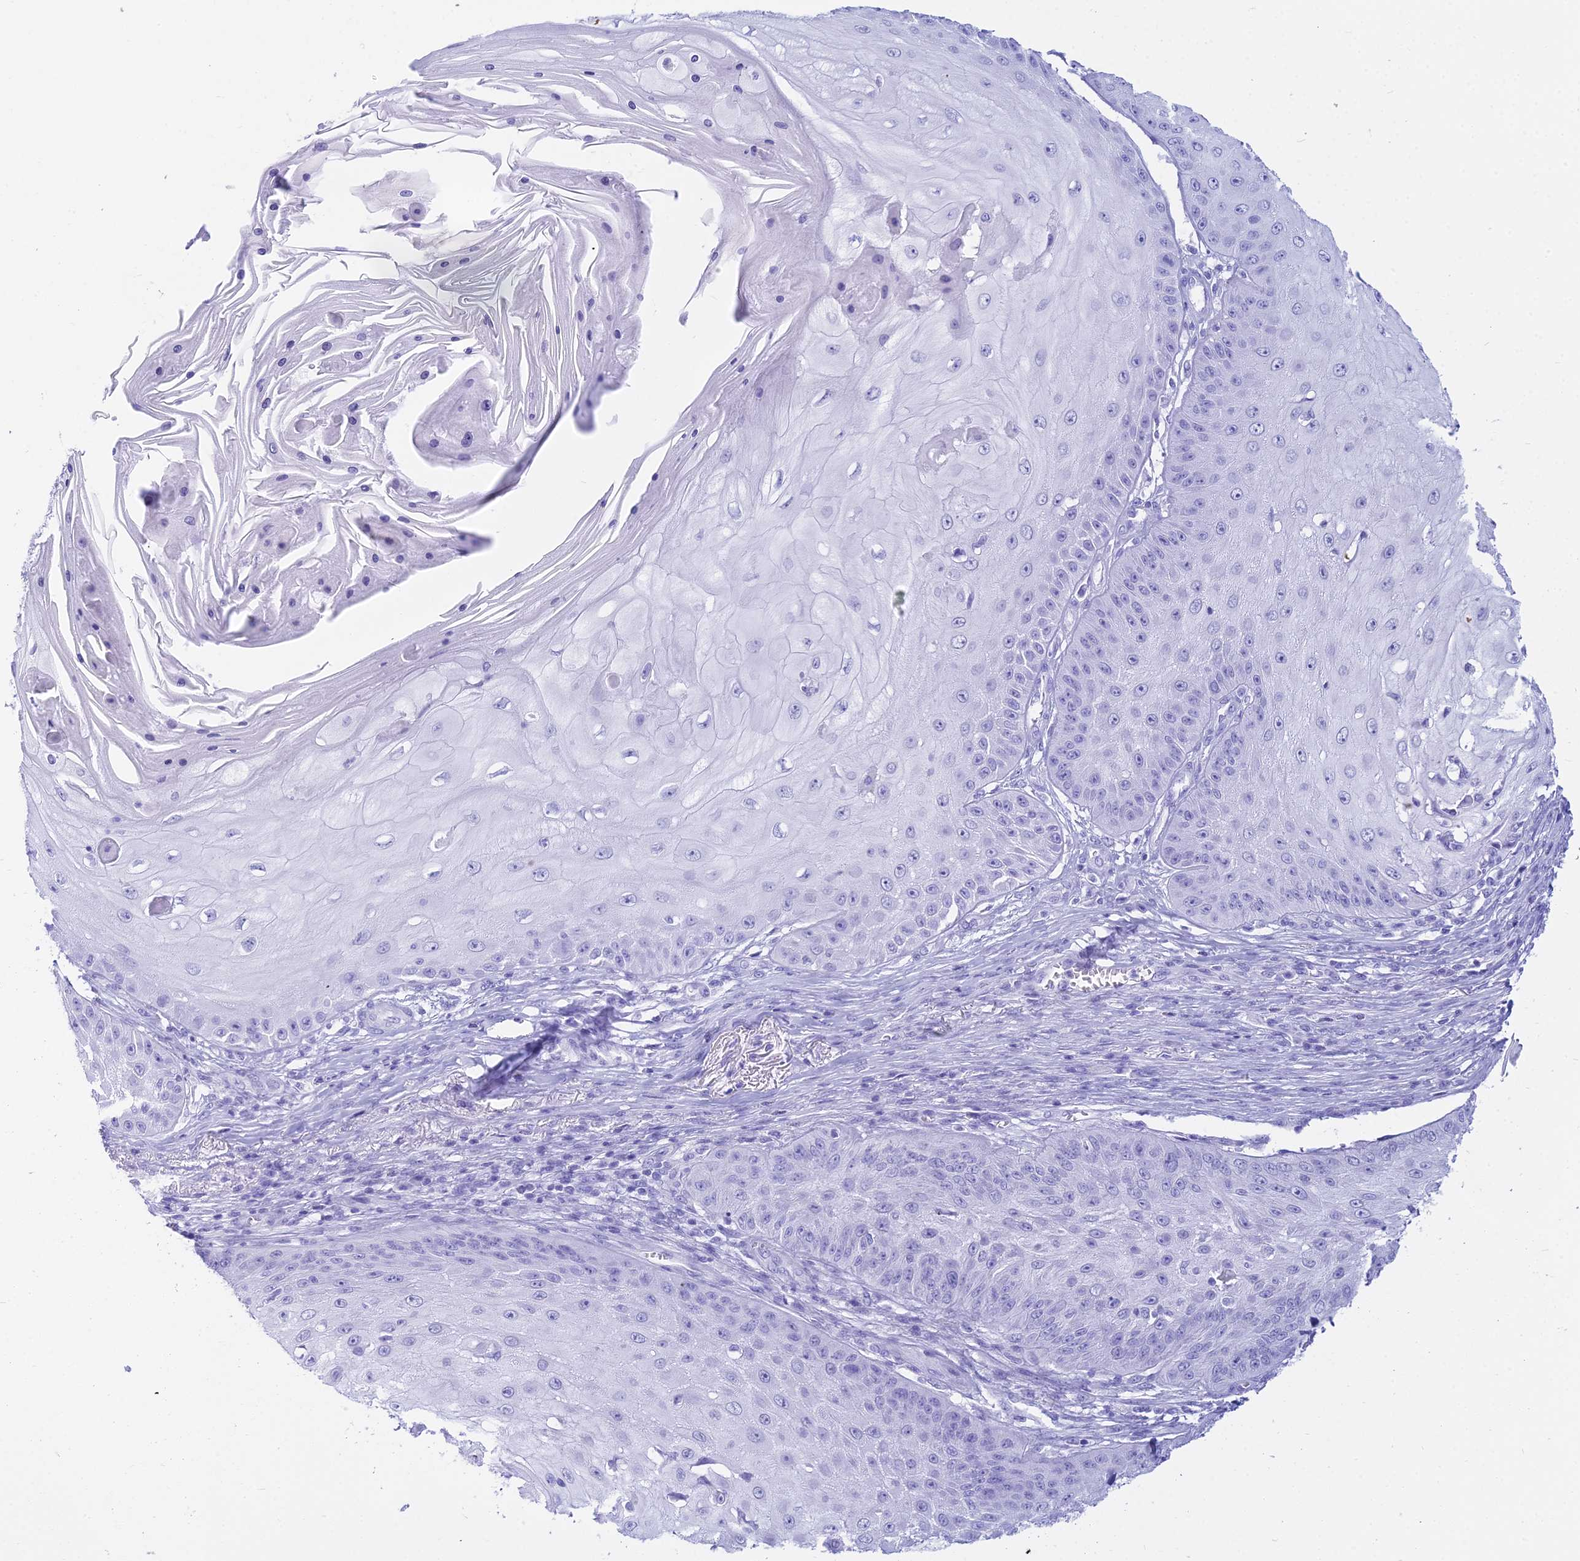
{"staining": {"intensity": "negative", "quantity": "none", "location": "none"}, "tissue": "skin cancer", "cell_type": "Tumor cells", "image_type": "cancer", "snomed": [{"axis": "morphology", "description": "Squamous cell carcinoma, NOS"}, {"axis": "topography", "description": "Skin"}], "caption": "A high-resolution micrograph shows immunohistochemistry staining of squamous cell carcinoma (skin), which demonstrates no significant positivity in tumor cells.", "gene": "ZNF442", "patient": {"sex": "male", "age": 70}}